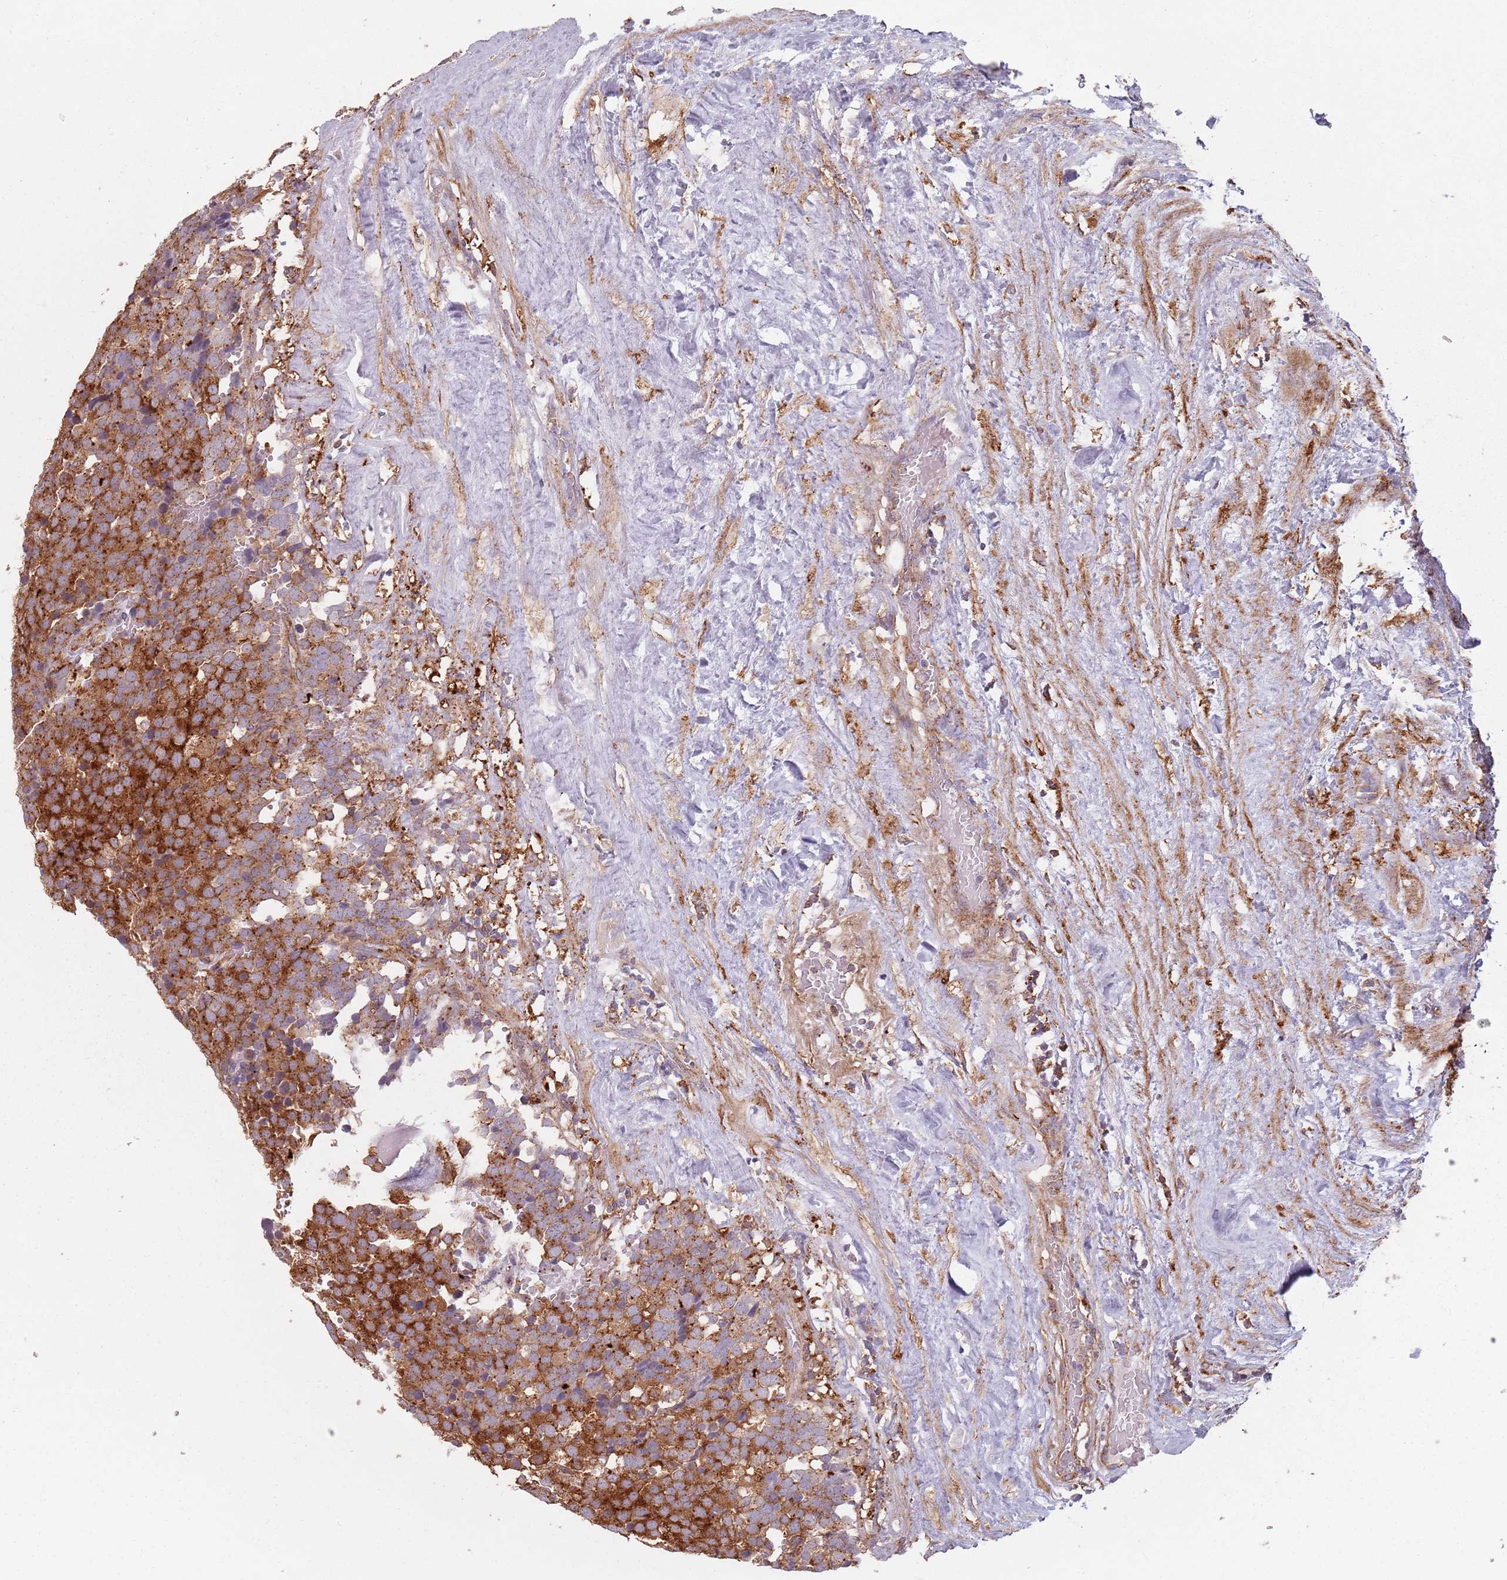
{"staining": {"intensity": "strong", "quantity": ">75%", "location": "cytoplasmic/membranous"}, "tissue": "testis cancer", "cell_type": "Tumor cells", "image_type": "cancer", "snomed": [{"axis": "morphology", "description": "Seminoma, NOS"}, {"axis": "topography", "description": "Testis"}], "caption": "This is an image of immunohistochemistry staining of testis cancer, which shows strong expression in the cytoplasmic/membranous of tumor cells.", "gene": "TPD52L2", "patient": {"sex": "male", "age": 71}}